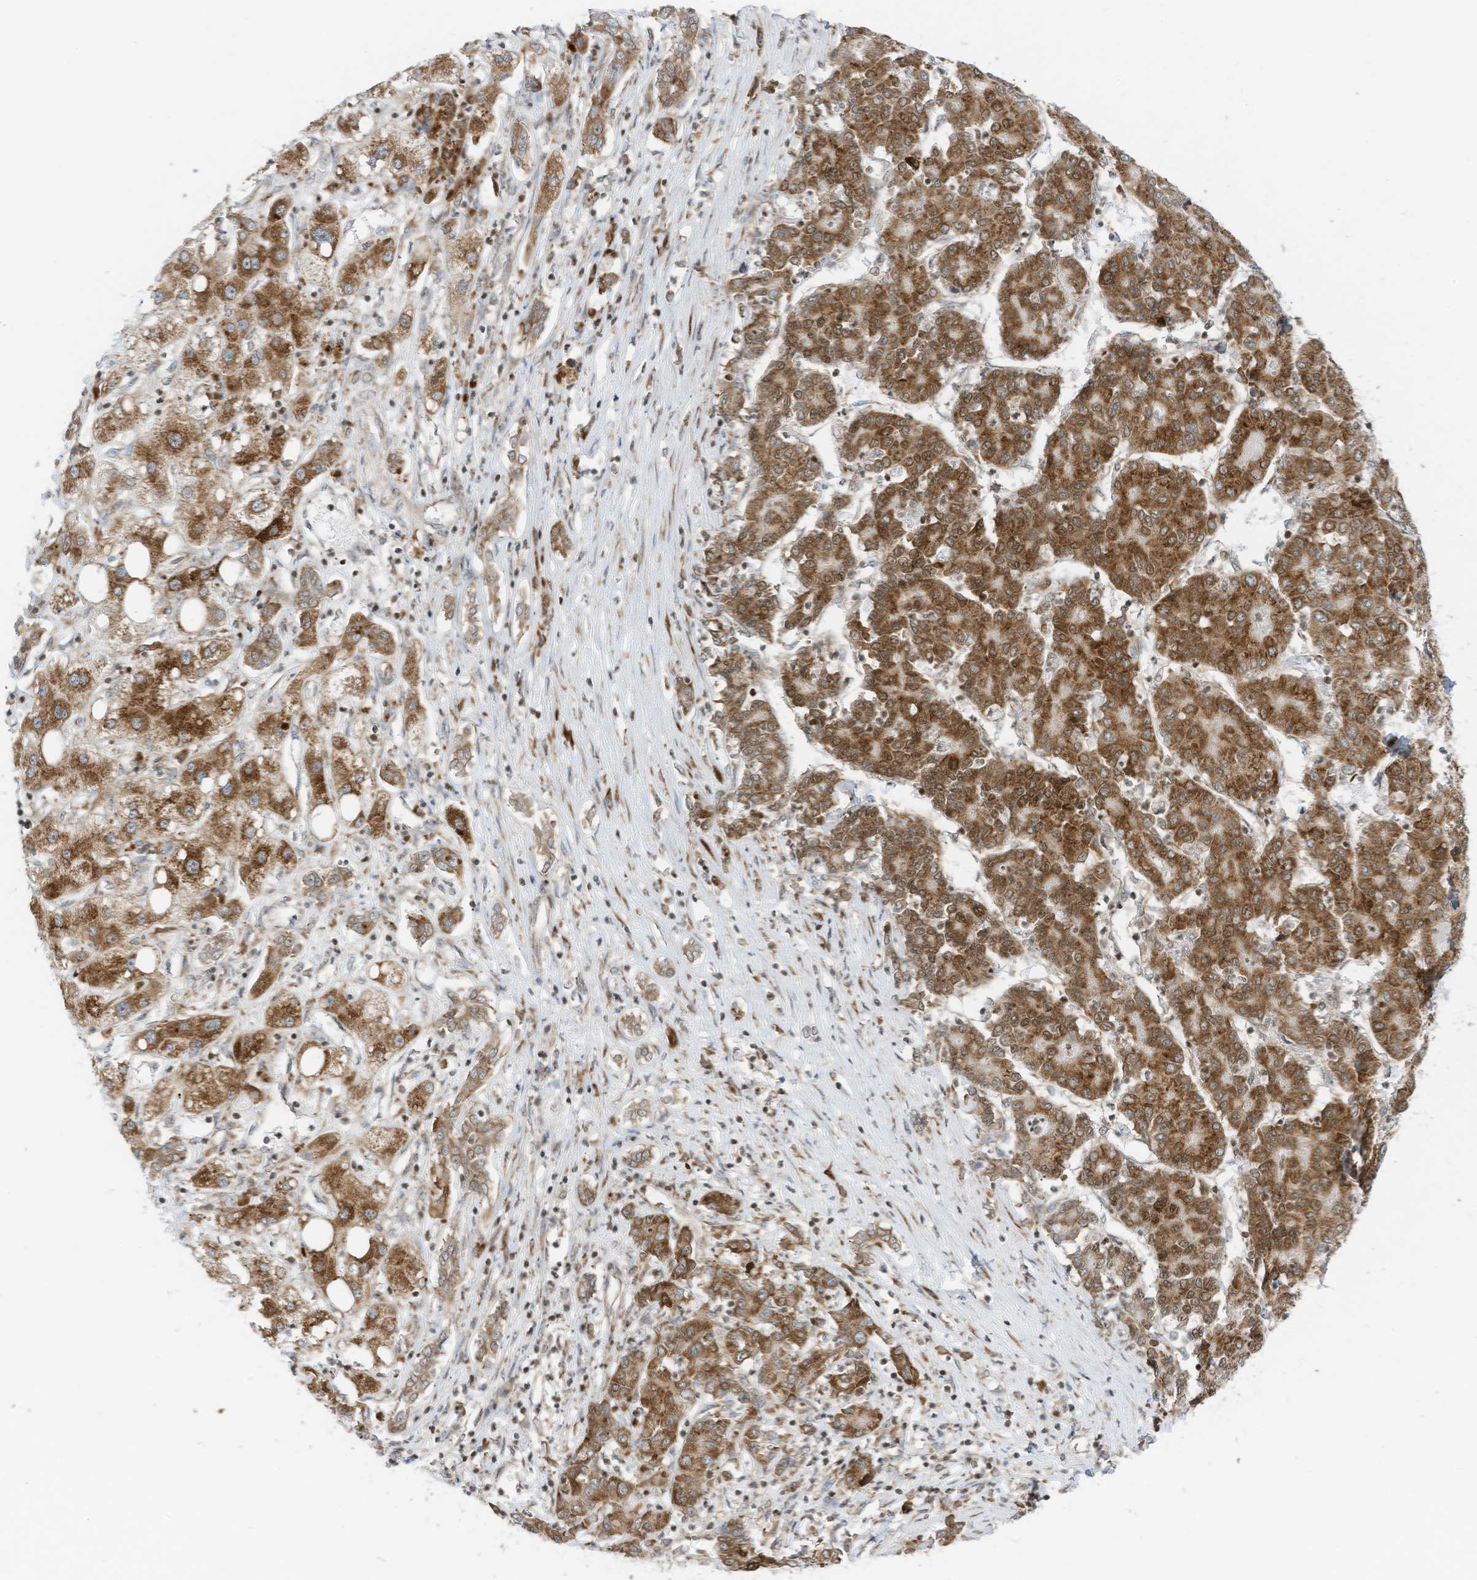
{"staining": {"intensity": "moderate", "quantity": ">75%", "location": "cytoplasmic/membranous"}, "tissue": "liver cancer", "cell_type": "Tumor cells", "image_type": "cancer", "snomed": [{"axis": "morphology", "description": "Carcinoma, Hepatocellular, NOS"}, {"axis": "topography", "description": "Liver"}], "caption": "Tumor cells display medium levels of moderate cytoplasmic/membranous staining in about >75% of cells in human liver cancer (hepatocellular carcinoma). The protein is stained brown, and the nuclei are stained in blue (DAB (3,3'-diaminobenzidine) IHC with brightfield microscopy, high magnification).", "gene": "EDF1", "patient": {"sex": "male", "age": 65}}